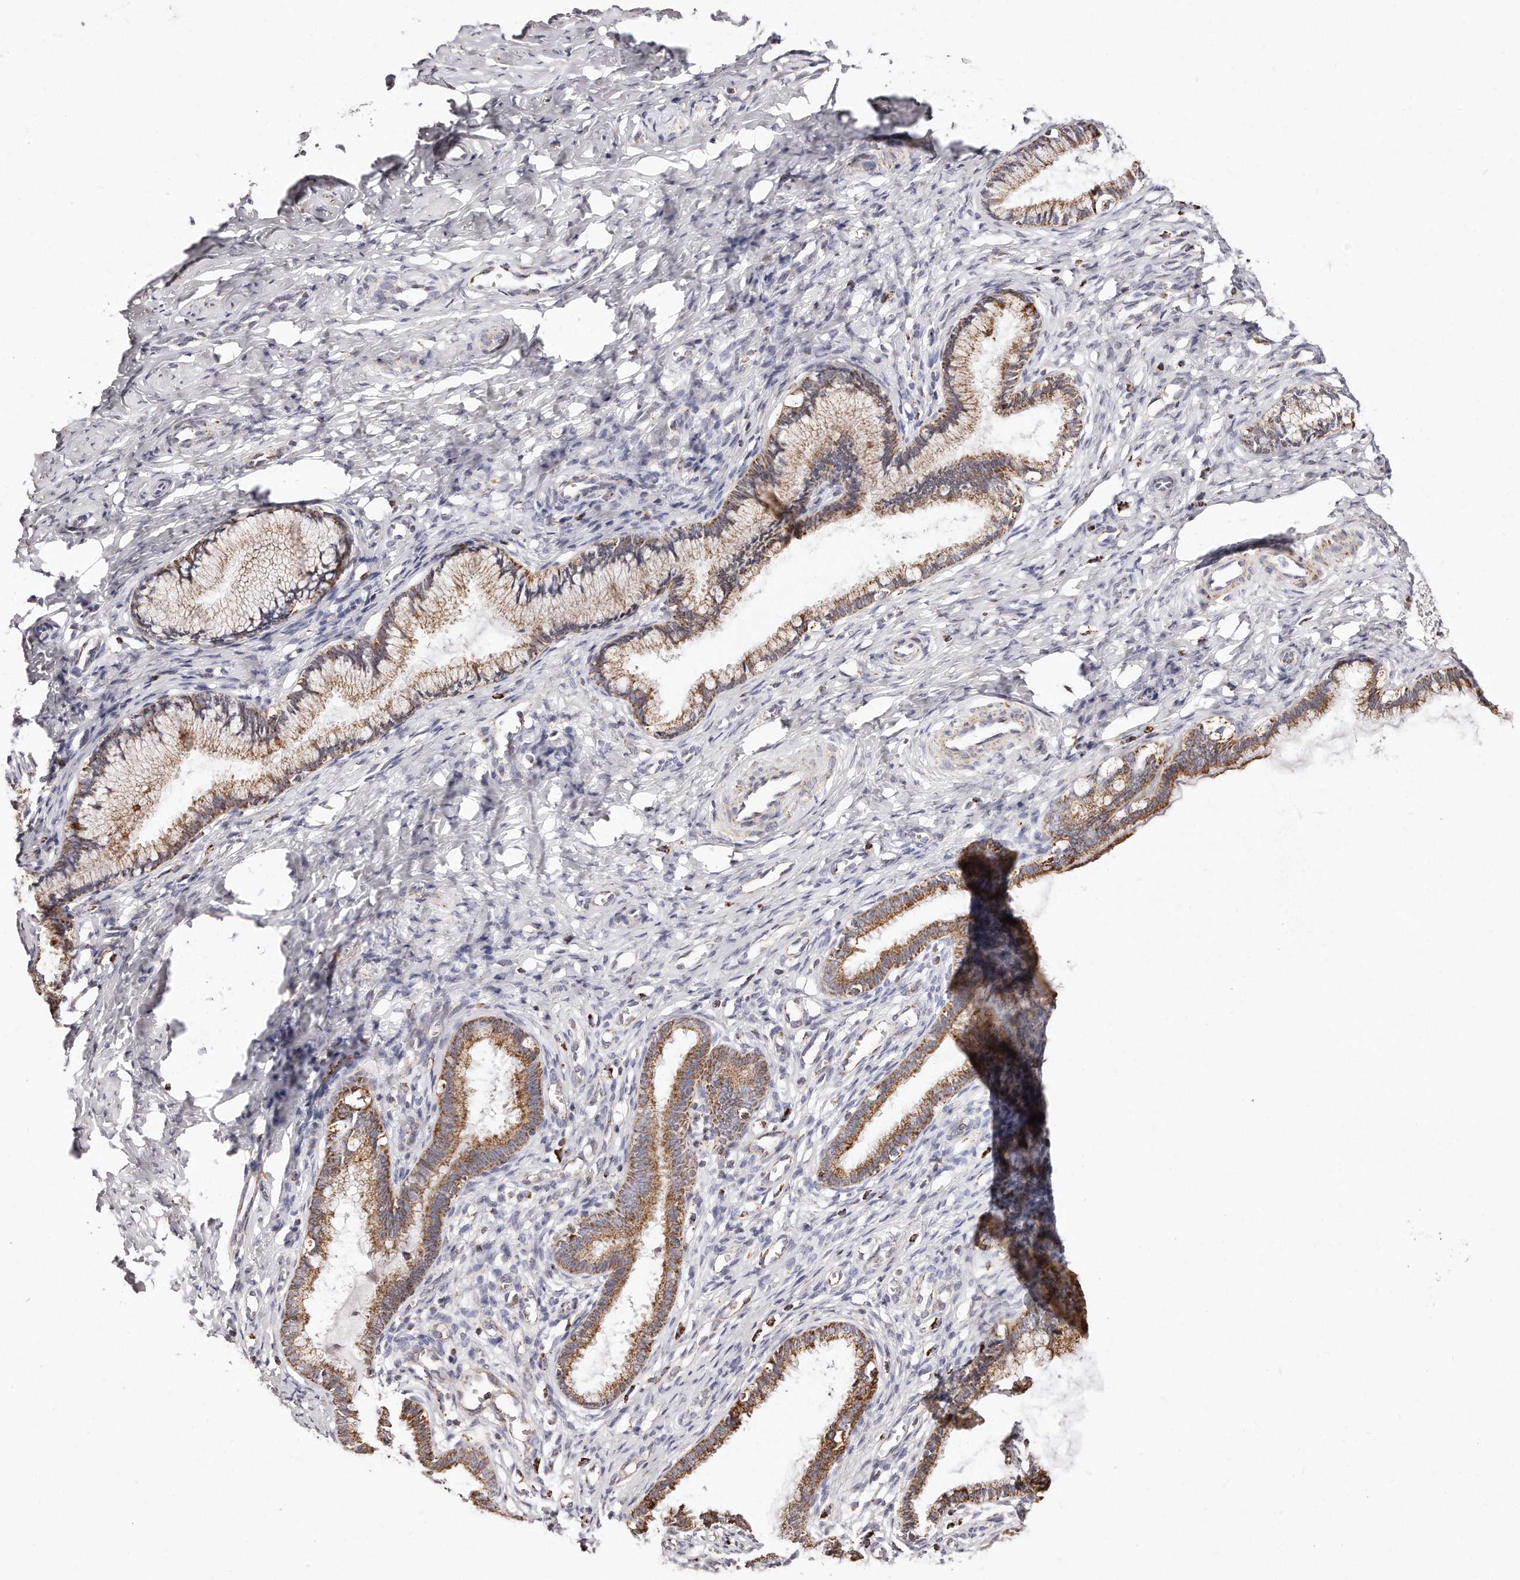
{"staining": {"intensity": "moderate", "quantity": ">75%", "location": "cytoplasmic/membranous"}, "tissue": "cervix", "cell_type": "Glandular cells", "image_type": "normal", "snomed": [{"axis": "morphology", "description": "Normal tissue, NOS"}, {"axis": "topography", "description": "Cervix"}], "caption": "Immunohistochemical staining of unremarkable cervix exhibits moderate cytoplasmic/membranous protein staining in approximately >75% of glandular cells. (IHC, brightfield microscopy, high magnification).", "gene": "RTKN", "patient": {"sex": "female", "age": 27}}